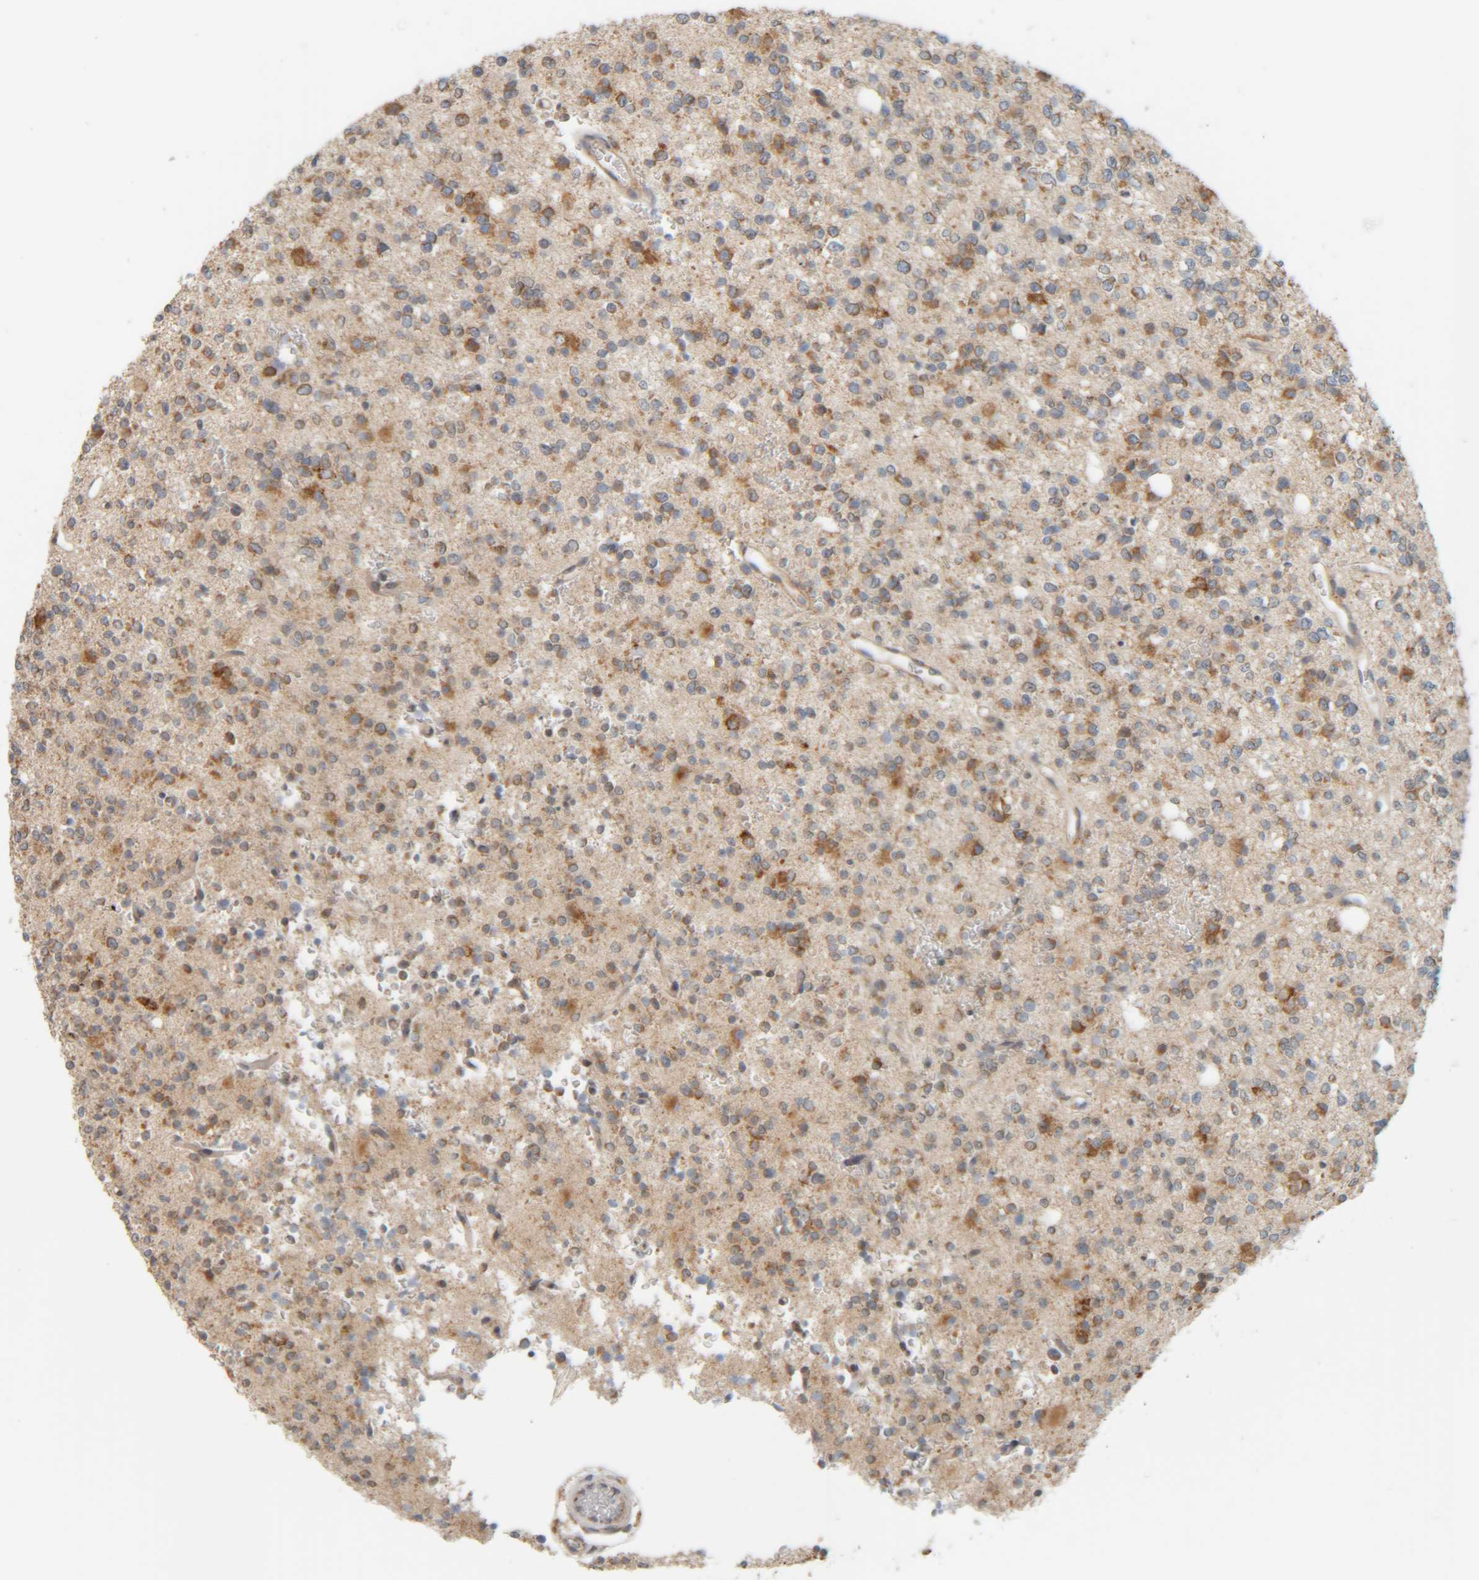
{"staining": {"intensity": "moderate", "quantity": "25%-75%", "location": "cytoplasmic/membranous"}, "tissue": "glioma", "cell_type": "Tumor cells", "image_type": "cancer", "snomed": [{"axis": "morphology", "description": "Glioma, malignant, High grade"}, {"axis": "topography", "description": "Brain"}], "caption": "The photomicrograph reveals a brown stain indicating the presence of a protein in the cytoplasmic/membranous of tumor cells in glioma. (Stains: DAB in brown, nuclei in blue, Microscopy: brightfield microscopy at high magnification).", "gene": "CCDC57", "patient": {"sex": "female", "age": 62}}